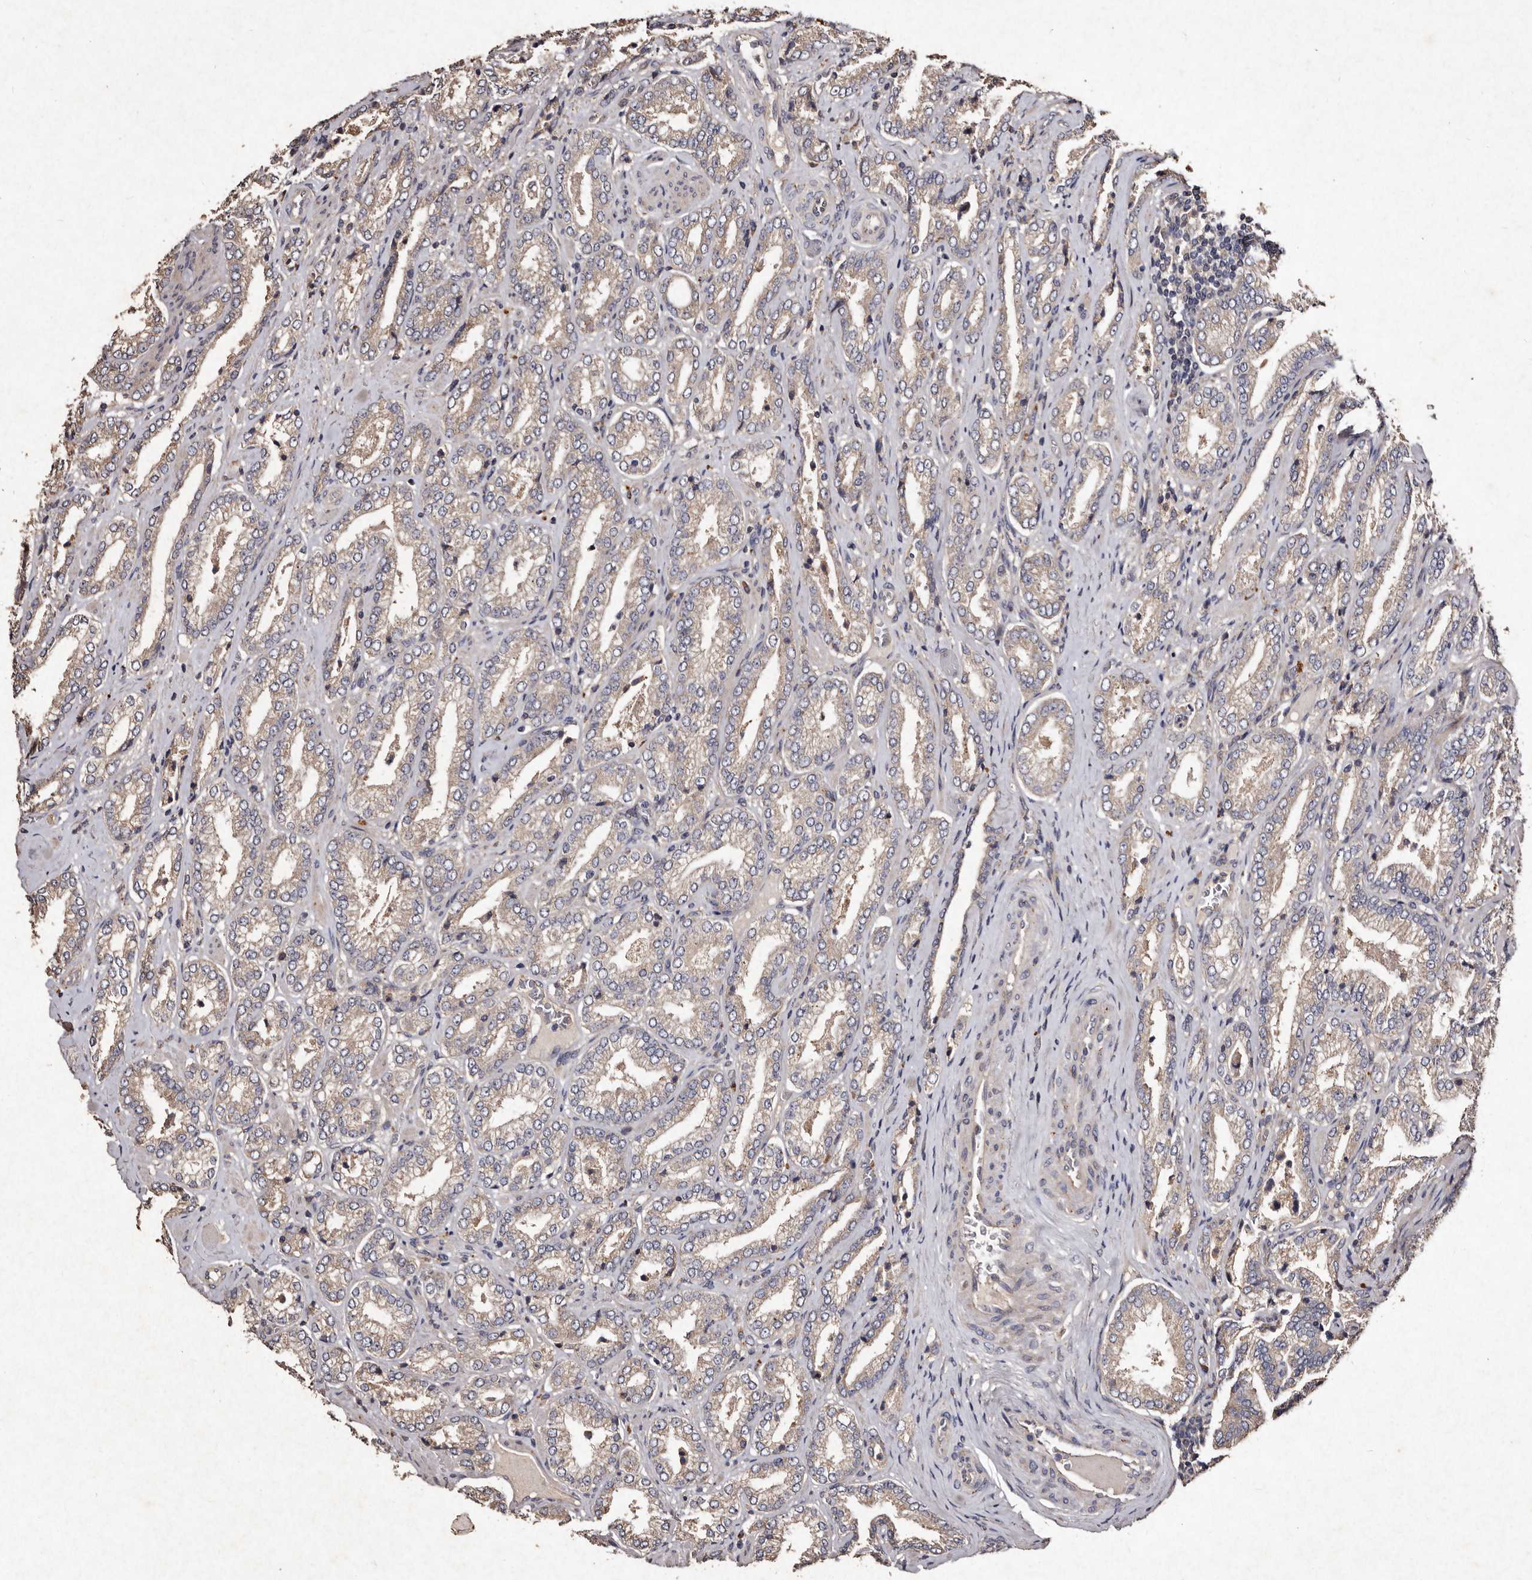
{"staining": {"intensity": "weak", "quantity": "<25%", "location": "cytoplasmic/membranous"}, "tissue": "prostate cancer", "cell_type": "Tumor cells", "image_type": "cancer", "snomed": [{"axis": "morphology", "description": "Adenocarcinoma, Low grade"}, {"axis": "topography", "description": "Prostate"}], "caption": "High magnification brightfield microscopy of prostate cancer stained with DAB (3,3'-diaminobenzidine) (brown) and counterstained with hematoxylin (blue): tumor cells show no significant staining.", "gene": "TFB1M", "patient": {"sex": "male", "age": 62}}